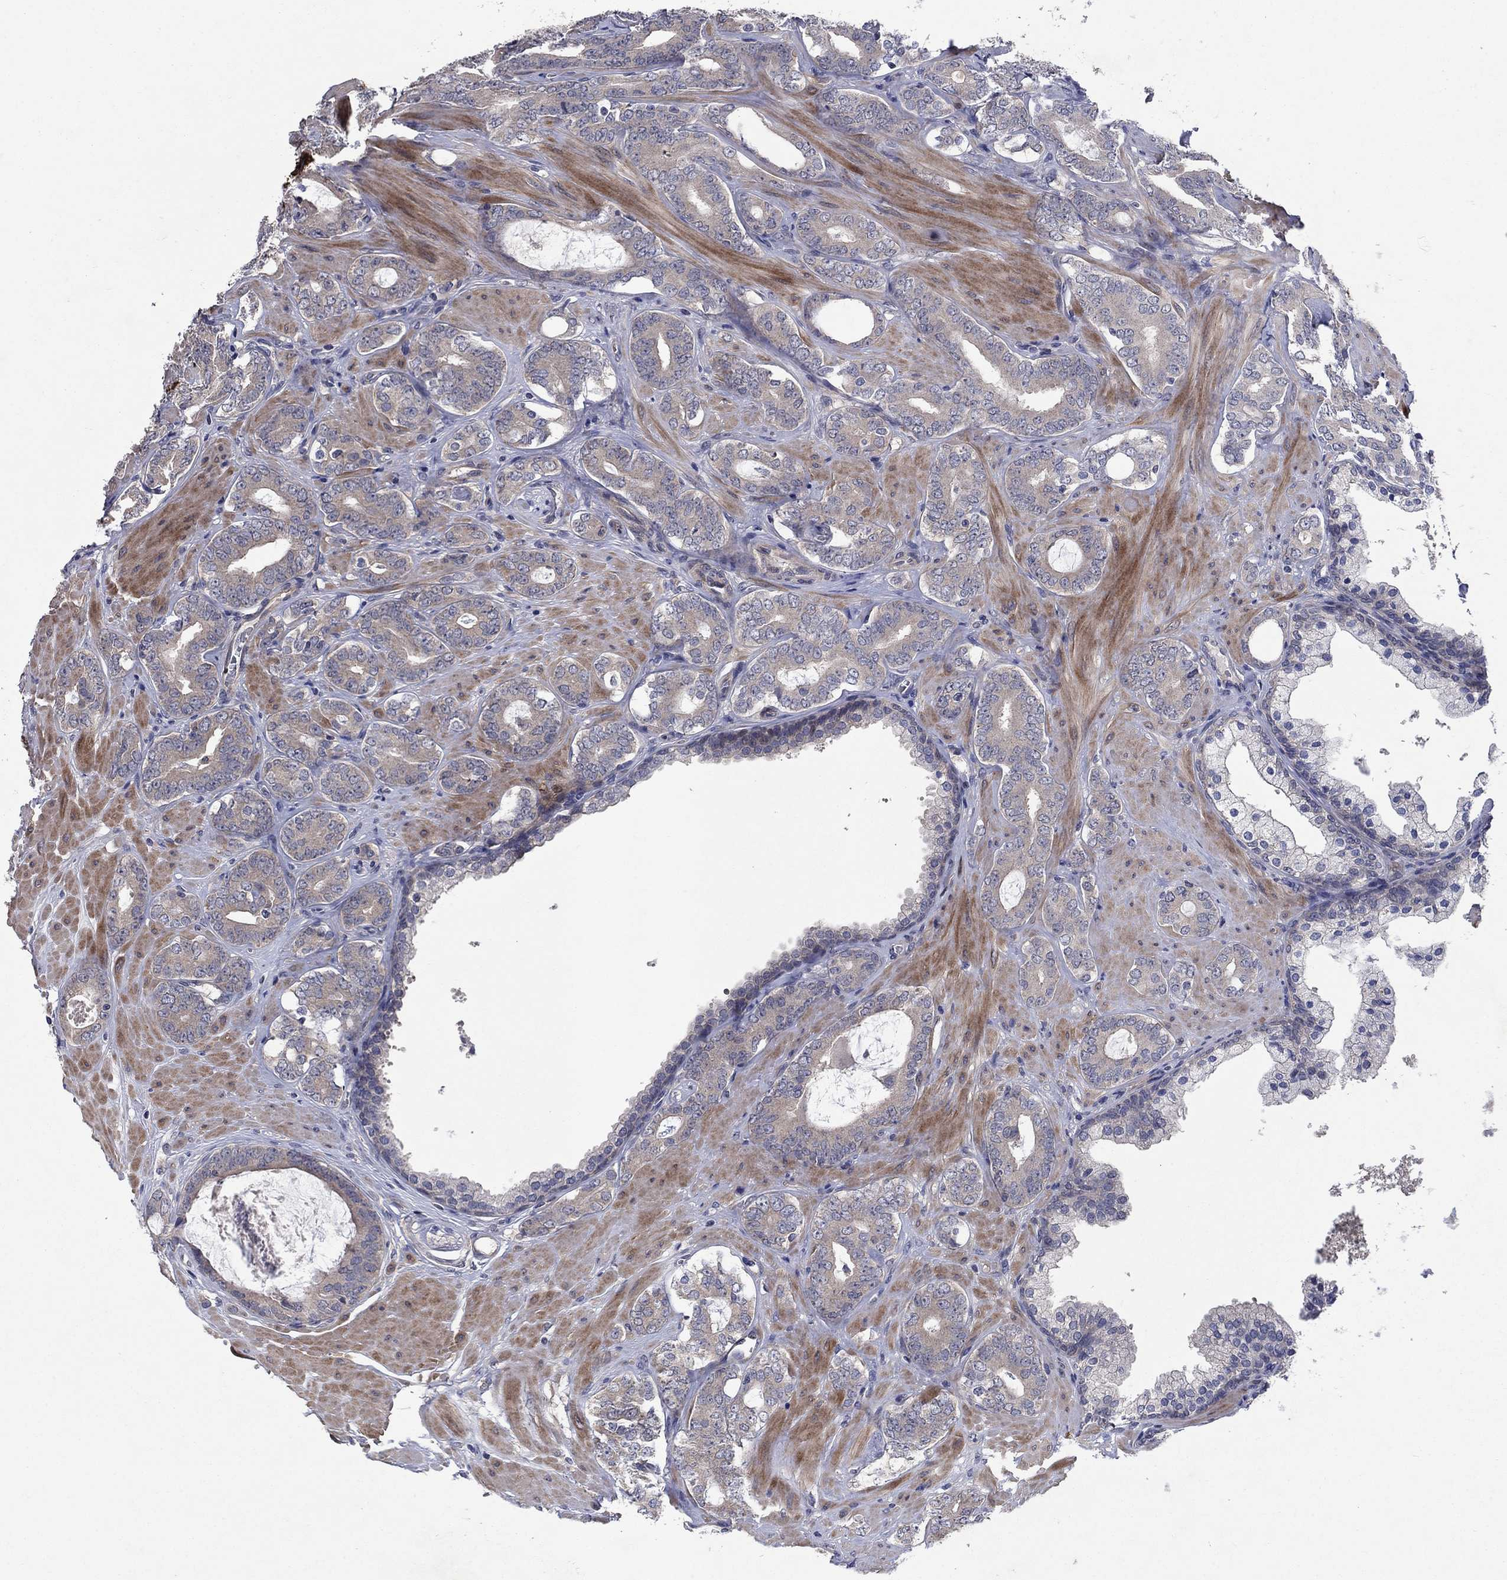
{"staining": {"intensity": "negative", "quantity": "none", "location": "none"}, "tissue": "prostate cancer", "cell_type": "Tumor cells", "image_type": "cancer", "snomed": [{"axis": "morphology", "description": "Adenocarcinoma, NOS"}, {"axis": "topography", "description": "Prostate"}], "caption": "High magnification brightfield microscopy of prostate cancer (adenocarcinoma) stained with DAB (brown) and counterstained with hematoxylin (blue): tumor cells show no significant positivity.", "gene": "MSRB1", "patient": {"sex": "male", "age": 55}}